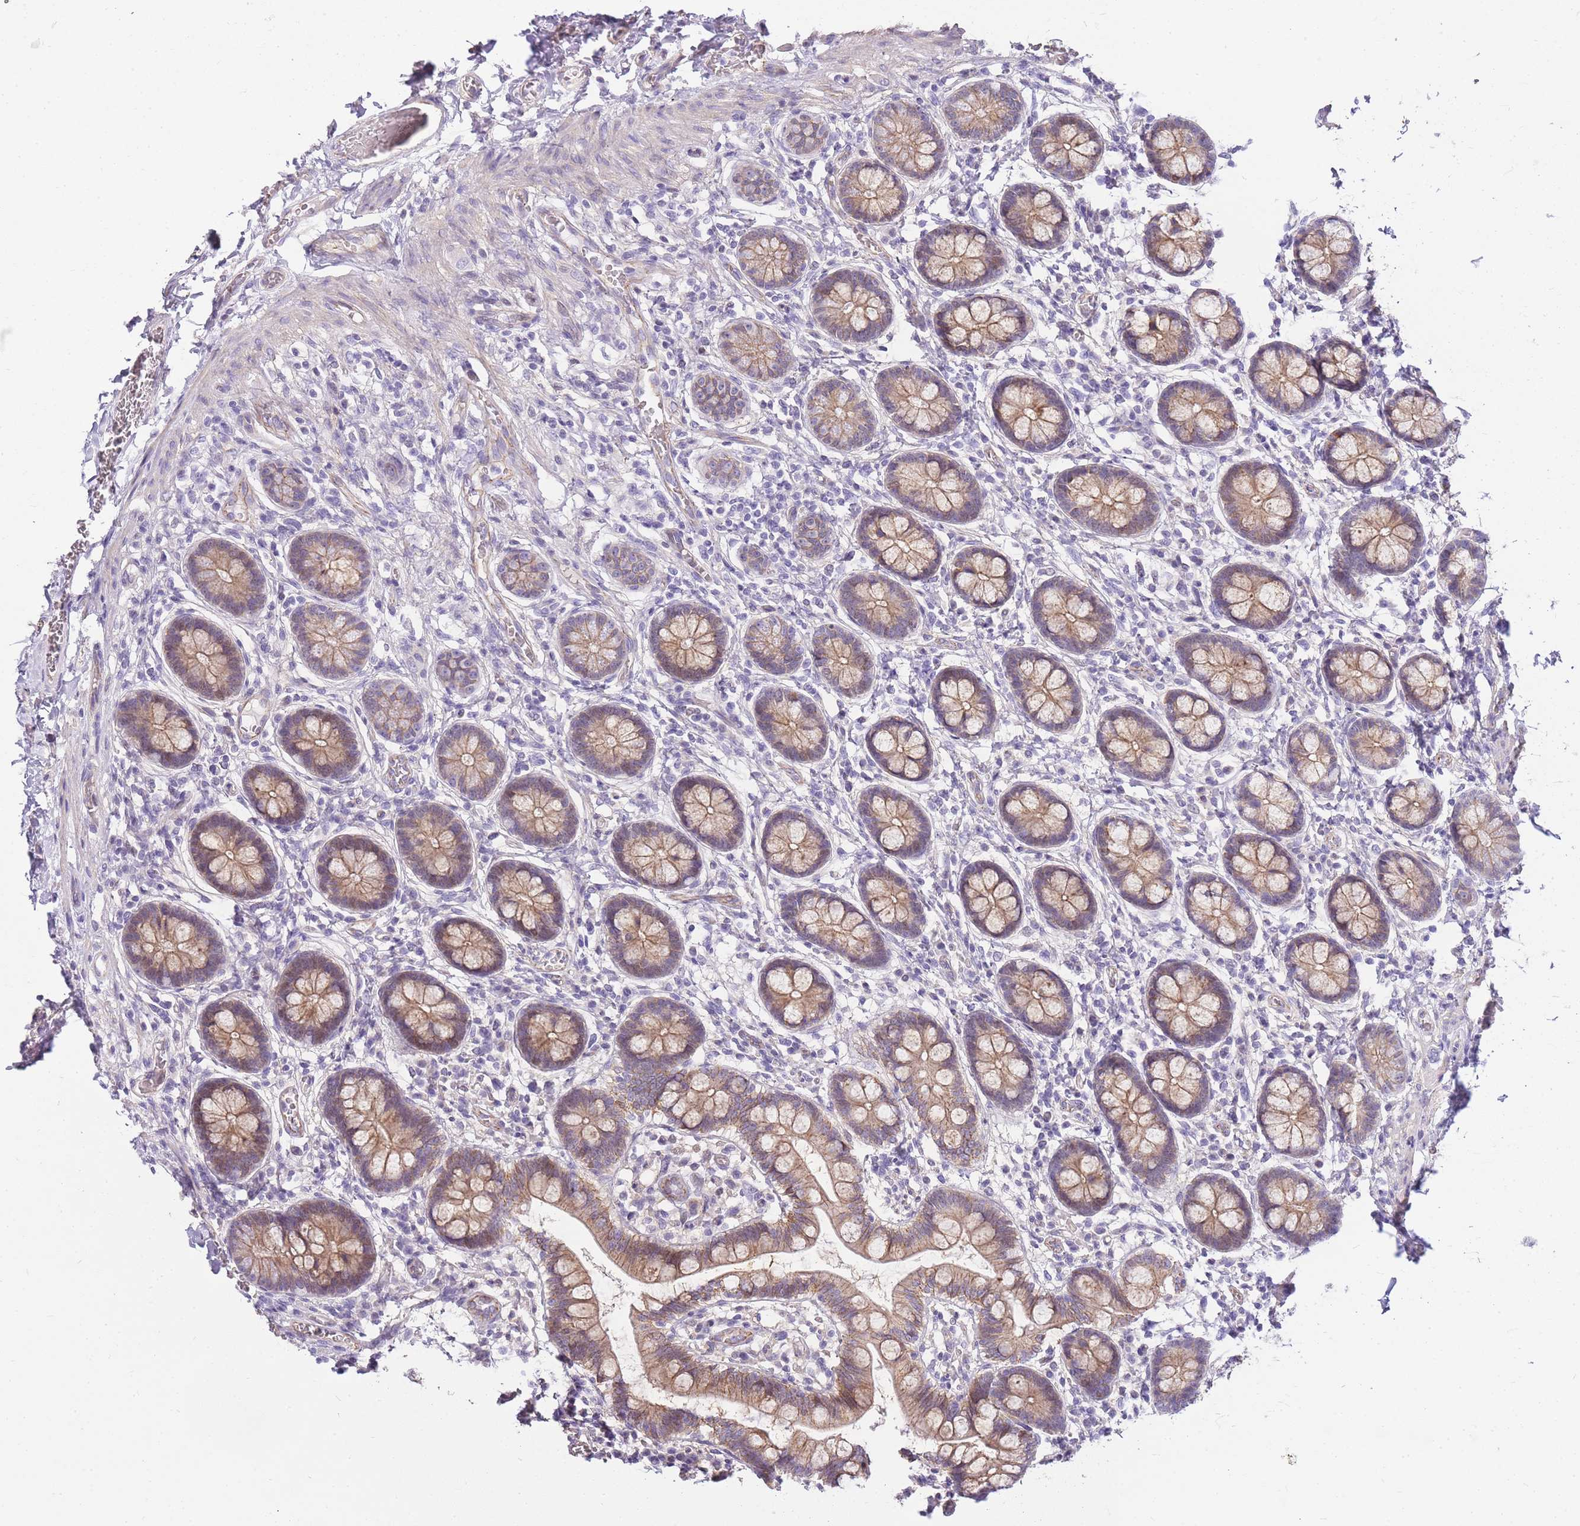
{"staining": {"intensity": "moderate", "quantity": ">75%", "location": "cytoplasmic/membranous"}, "tissue": "small intestine", "cell_type": "Glandular cells", "image_type": "normal", "snomed": [{"axis": "morphology", "description": "Normal tissue, NOS"}, {"axis": "topography", "description": "Small intestine"}], "caption": "This photomicrograph demonstrates IHC staining of normal human small intestine, with medium moderate cytoplasmic/membranous expression in approximately >75% of glandular cells.", "gene": "CLBA1", "patient": {"sex": "male", "age": 52}}